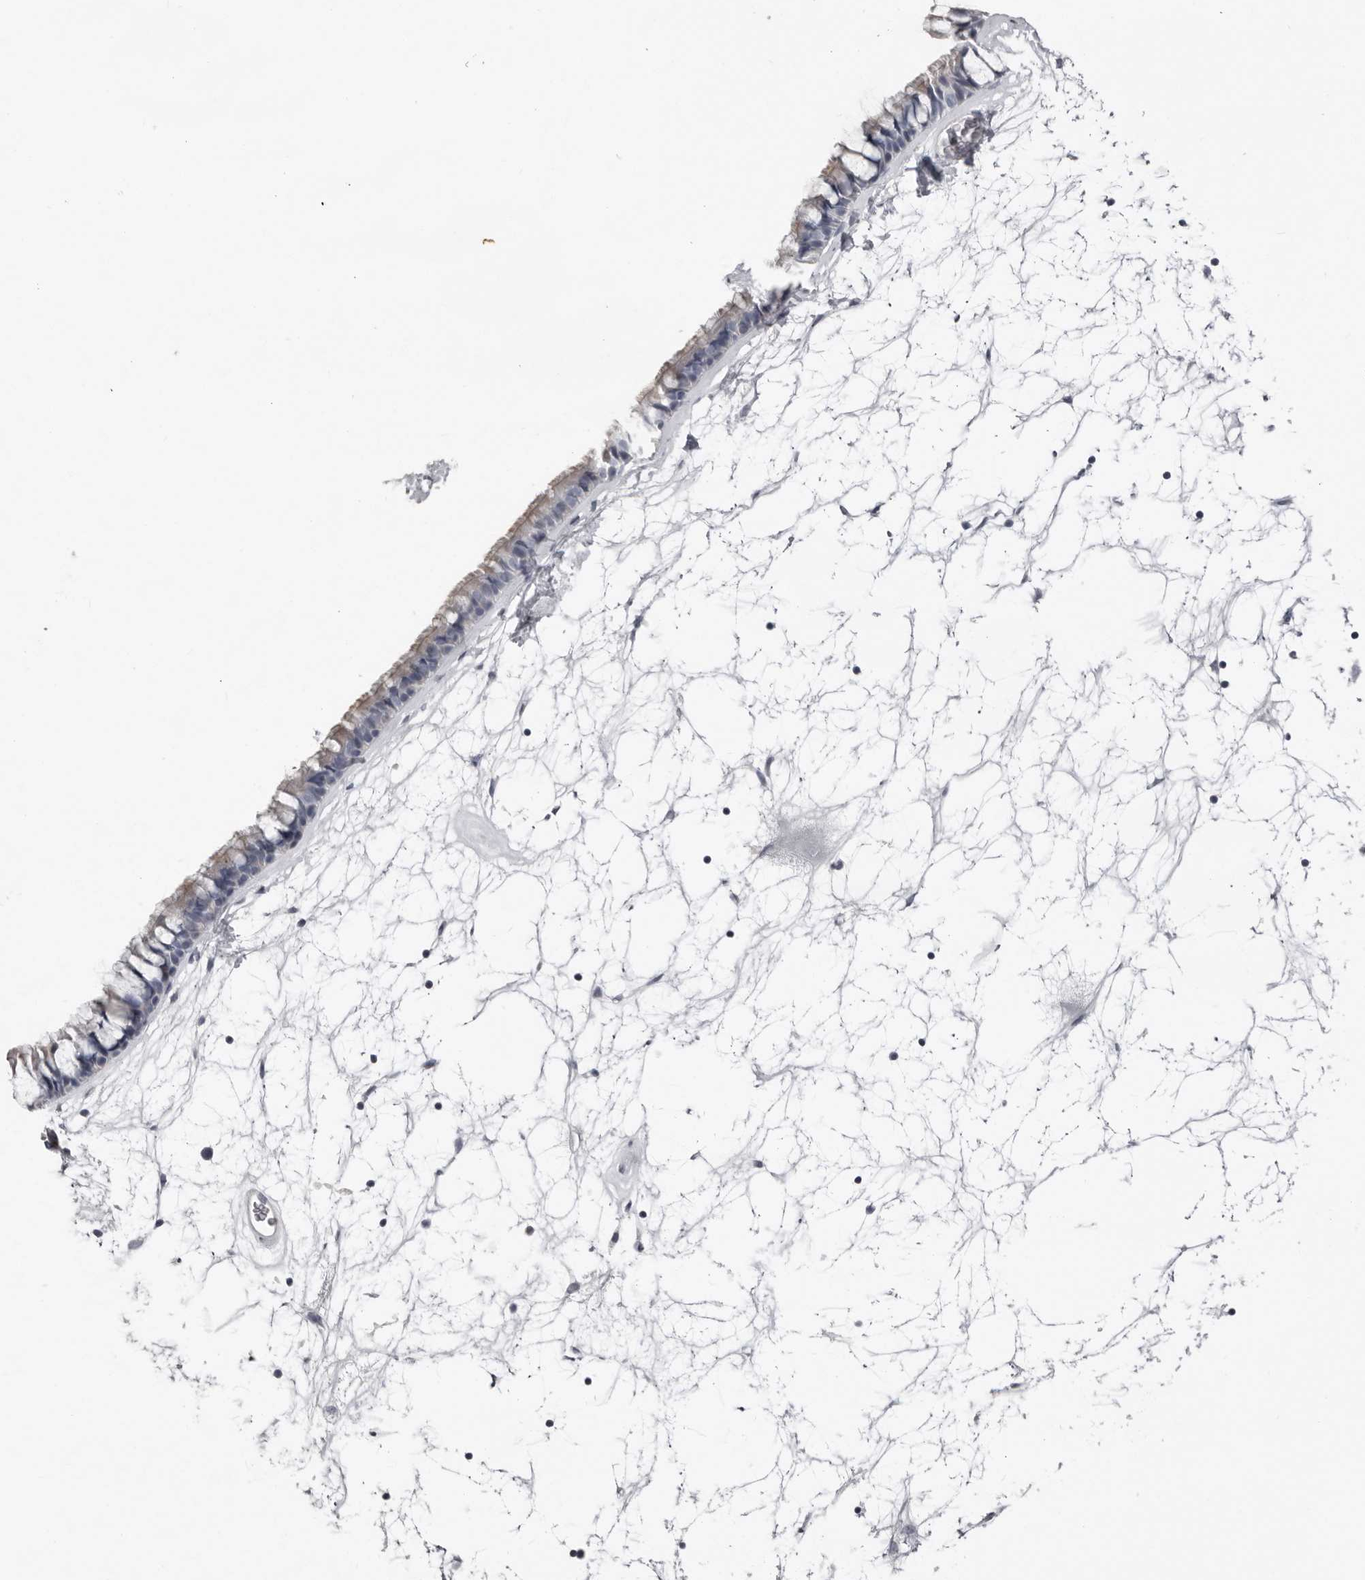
{"staining": {"intensity": "weak", "quantity": "<25%", "location": "cytoplasmic/membranous"}, "tissue": "nasopharynx", "cell_type": "Respiratory epithelial cells", "image_type": "normal", "snomed": [{"axis": "morphology", "description": "Normal tissue, NOS"}, {"axis": "topography", "description": "Nasopharynx"}], "caption": "IHC image of normal nasopharynx: human nasopharynx stained with DAB (3,3'-diaminobenzidine) exhibits no significant protein positivity in respiratory epithelial cells.", "gene": "FABP7", "patient": {"sex": "male", "age": 64}}